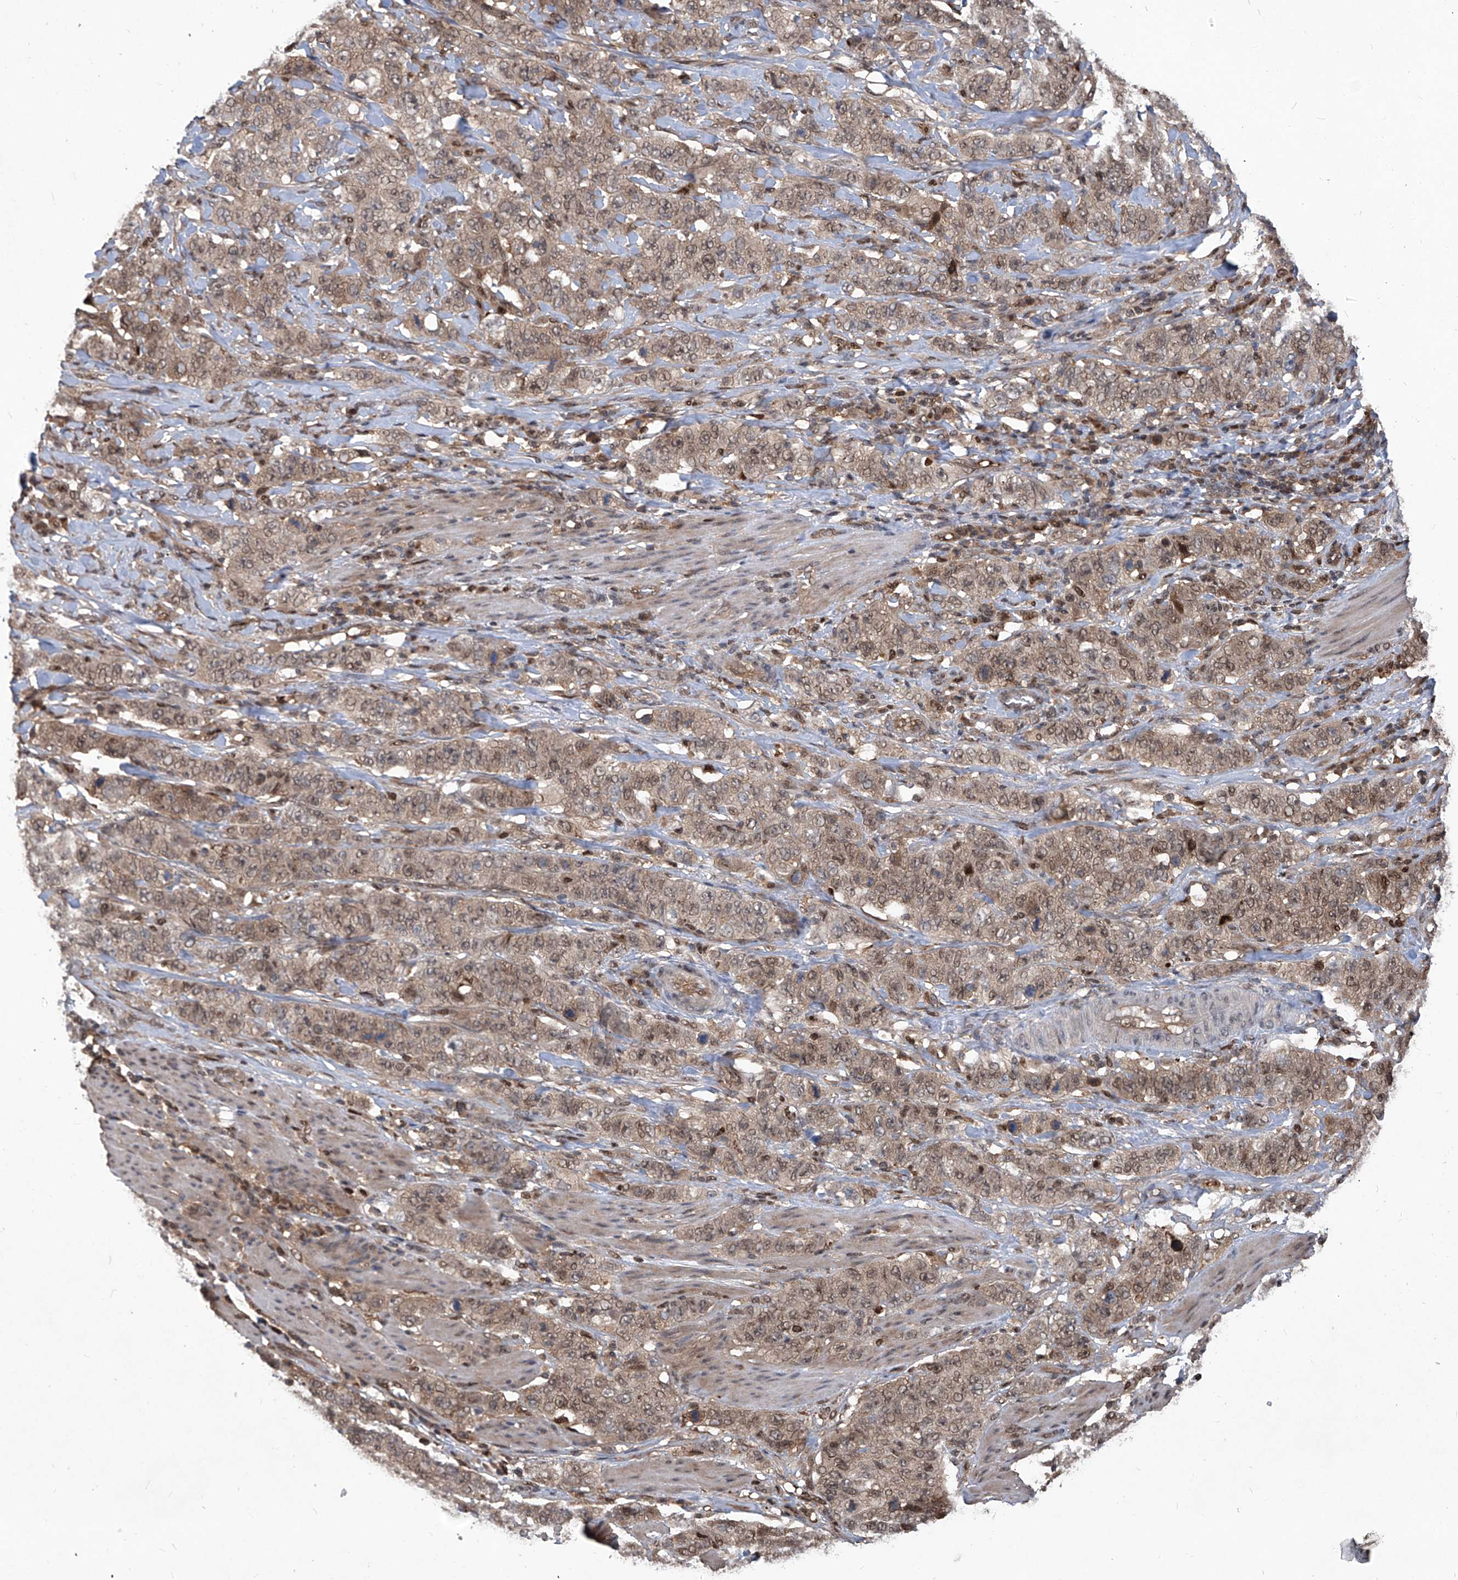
{"staining": {"intensity": "weak", "quantity": ">75%", "location": "cytoplasmic/membranous,nuclear"}, "tissue": "stomach cancer", "cell_type": "Tumor cells", "image_type": "cancer", "snomed": [{"axis": "morphology", "description": "Adenocarcinoma, NOS"}, {"axis": "topography", "description": "Stomach"}], "caption": "A micrograph showing weak cytoplasmic/membranous and nuclear expression in approximately >75% of tumor cells in stomach adenocarcinoma, as visualized by brown immunohistochemical staining.", "gene": "PSMB1", "patient": {"sex": "male", "age": 48}}